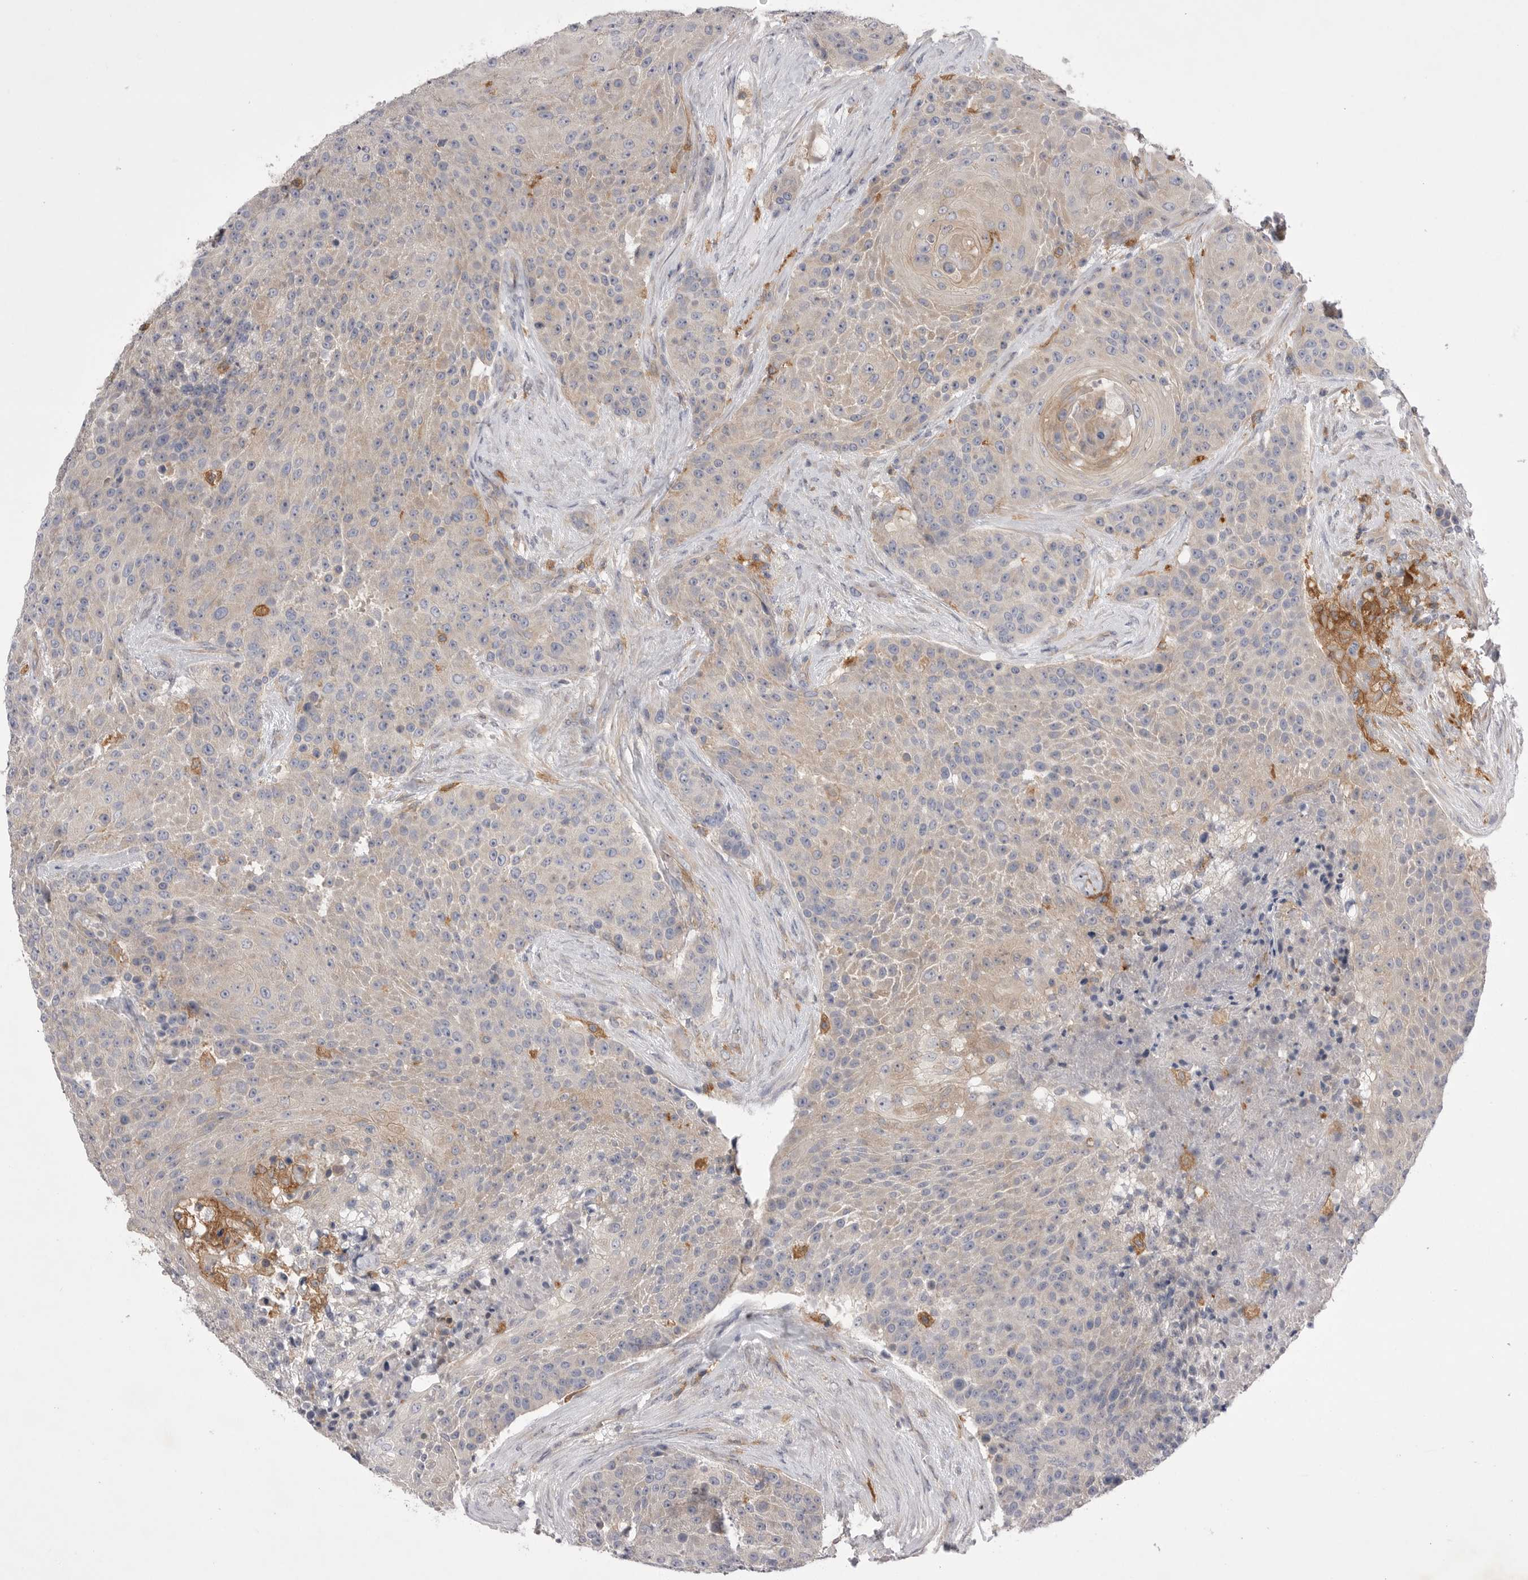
{"staining": {"intensity": "negative", "quantity": "none", "location": "none"}, "tissue": "urothelial cancer", "cell_type": "Tumor cells", "image_type": "cancer", "snomed": [{"axis": "morphology", "description": "Urothelial carcinoma, High grade"}, {"axis": "topography", "description": "Urinary bladder"}], "caption": "An image of urothelial cancer stained for a protein exhibits no brown staining in tumor cells.", "gene": "VAC14", "patient": {"sex": "female", "age": 63}}